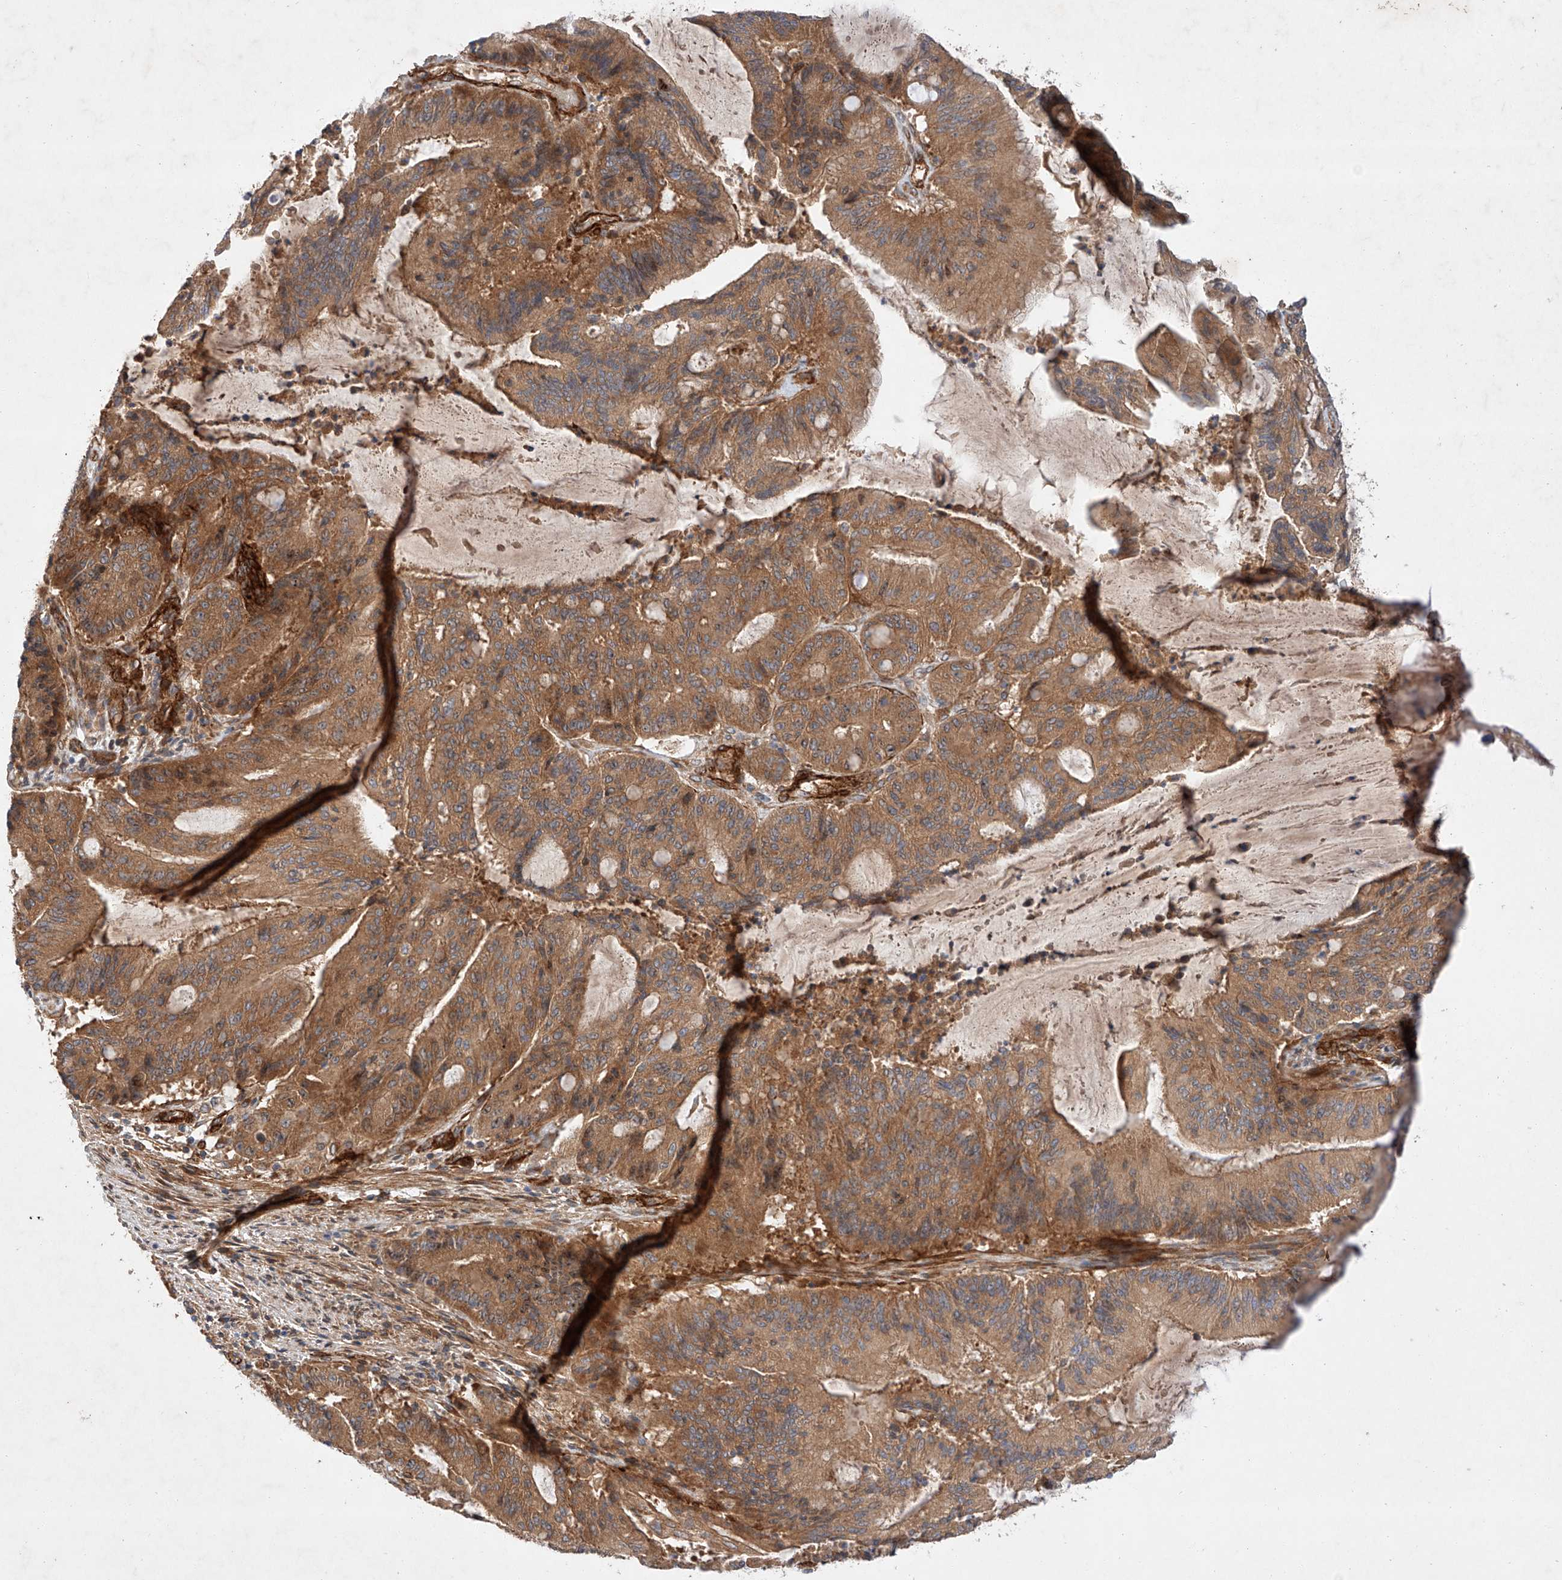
{"staining": {"intensity": "moderate", "quantity": ">75%", "location": "cytoplasmic/membranous"}, "tissue": "liver cancer", "cell_type": "Tumor cells", "image_type": "cancer", "snomed": [{"axis": "morphology", "description": "Normal tissue, NOS"}, {"axis": "morphology", "description": "Cholangiocarcinoma"}, {"axis": "topography", "description": "Liver"}, {"axis": "topography", "description": "Peripheral nerve tissue"}], "caption": "Brown immunohistochemical staining in human liver cholangiocarcinoma demonstrates moderate cytoplasmic/membranous expression in about >75% of tumor cells.", "gene": "RAB23", "patient": {"sex": "female", "age": 73}}